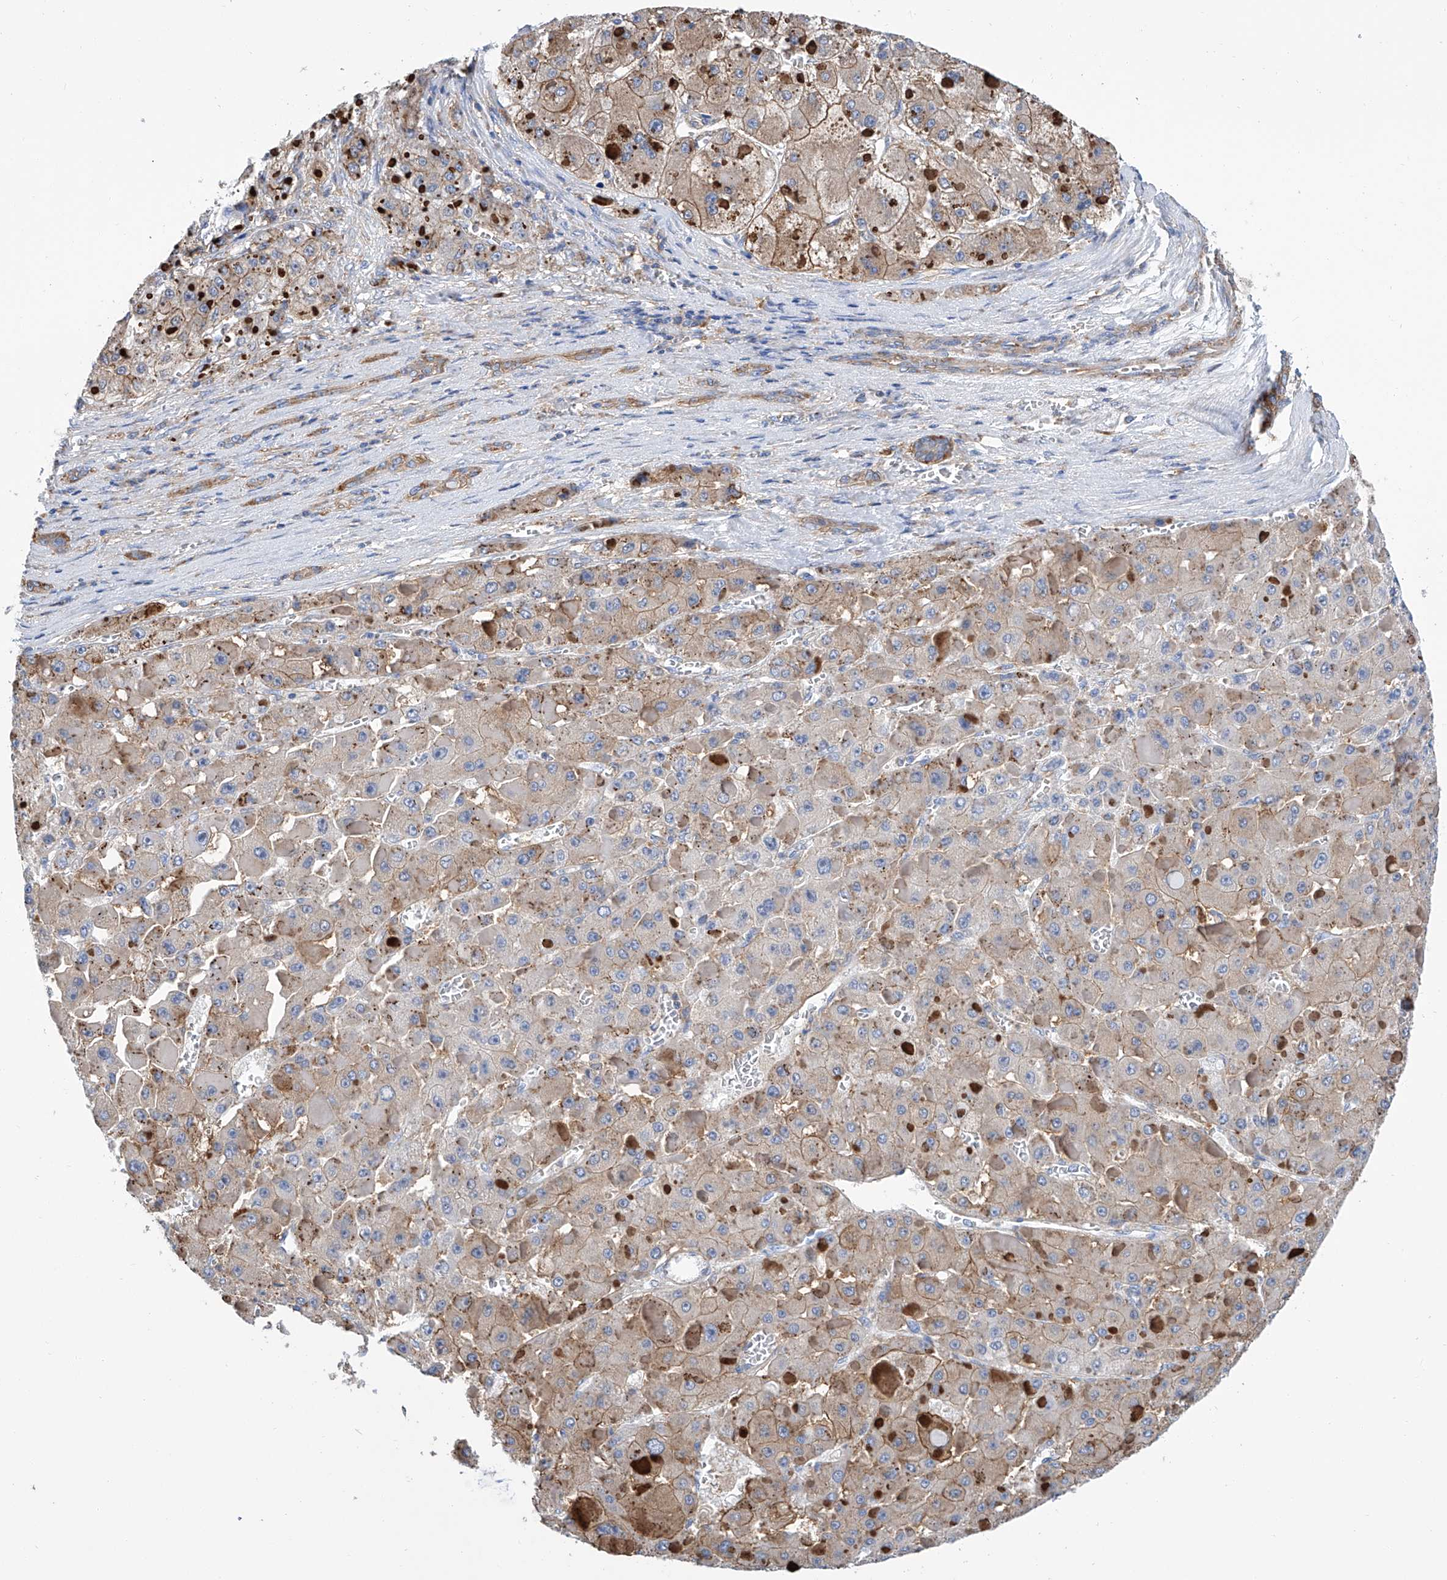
{"staining": {"intensity": "weak", "quantity": "25%-75%", "location": "cytoplasmic/membranous"}, "tissue": "liver cancer", "cell_type": "Tumor cells", "image_type": "cancer", "snomed": [{"axis": "morphology", "description": "Carcinoma, Hepatocellular, NOS"}, {"axis": "topography", "description": "Liver"}], "caption": "Liver hepatocellular carcinoma stained for a protein exhibits weak cytoplasmic/membranous positivity in tumor cells.", "gene": "GPT", "patient": {"sex": "female", "age": 73}}